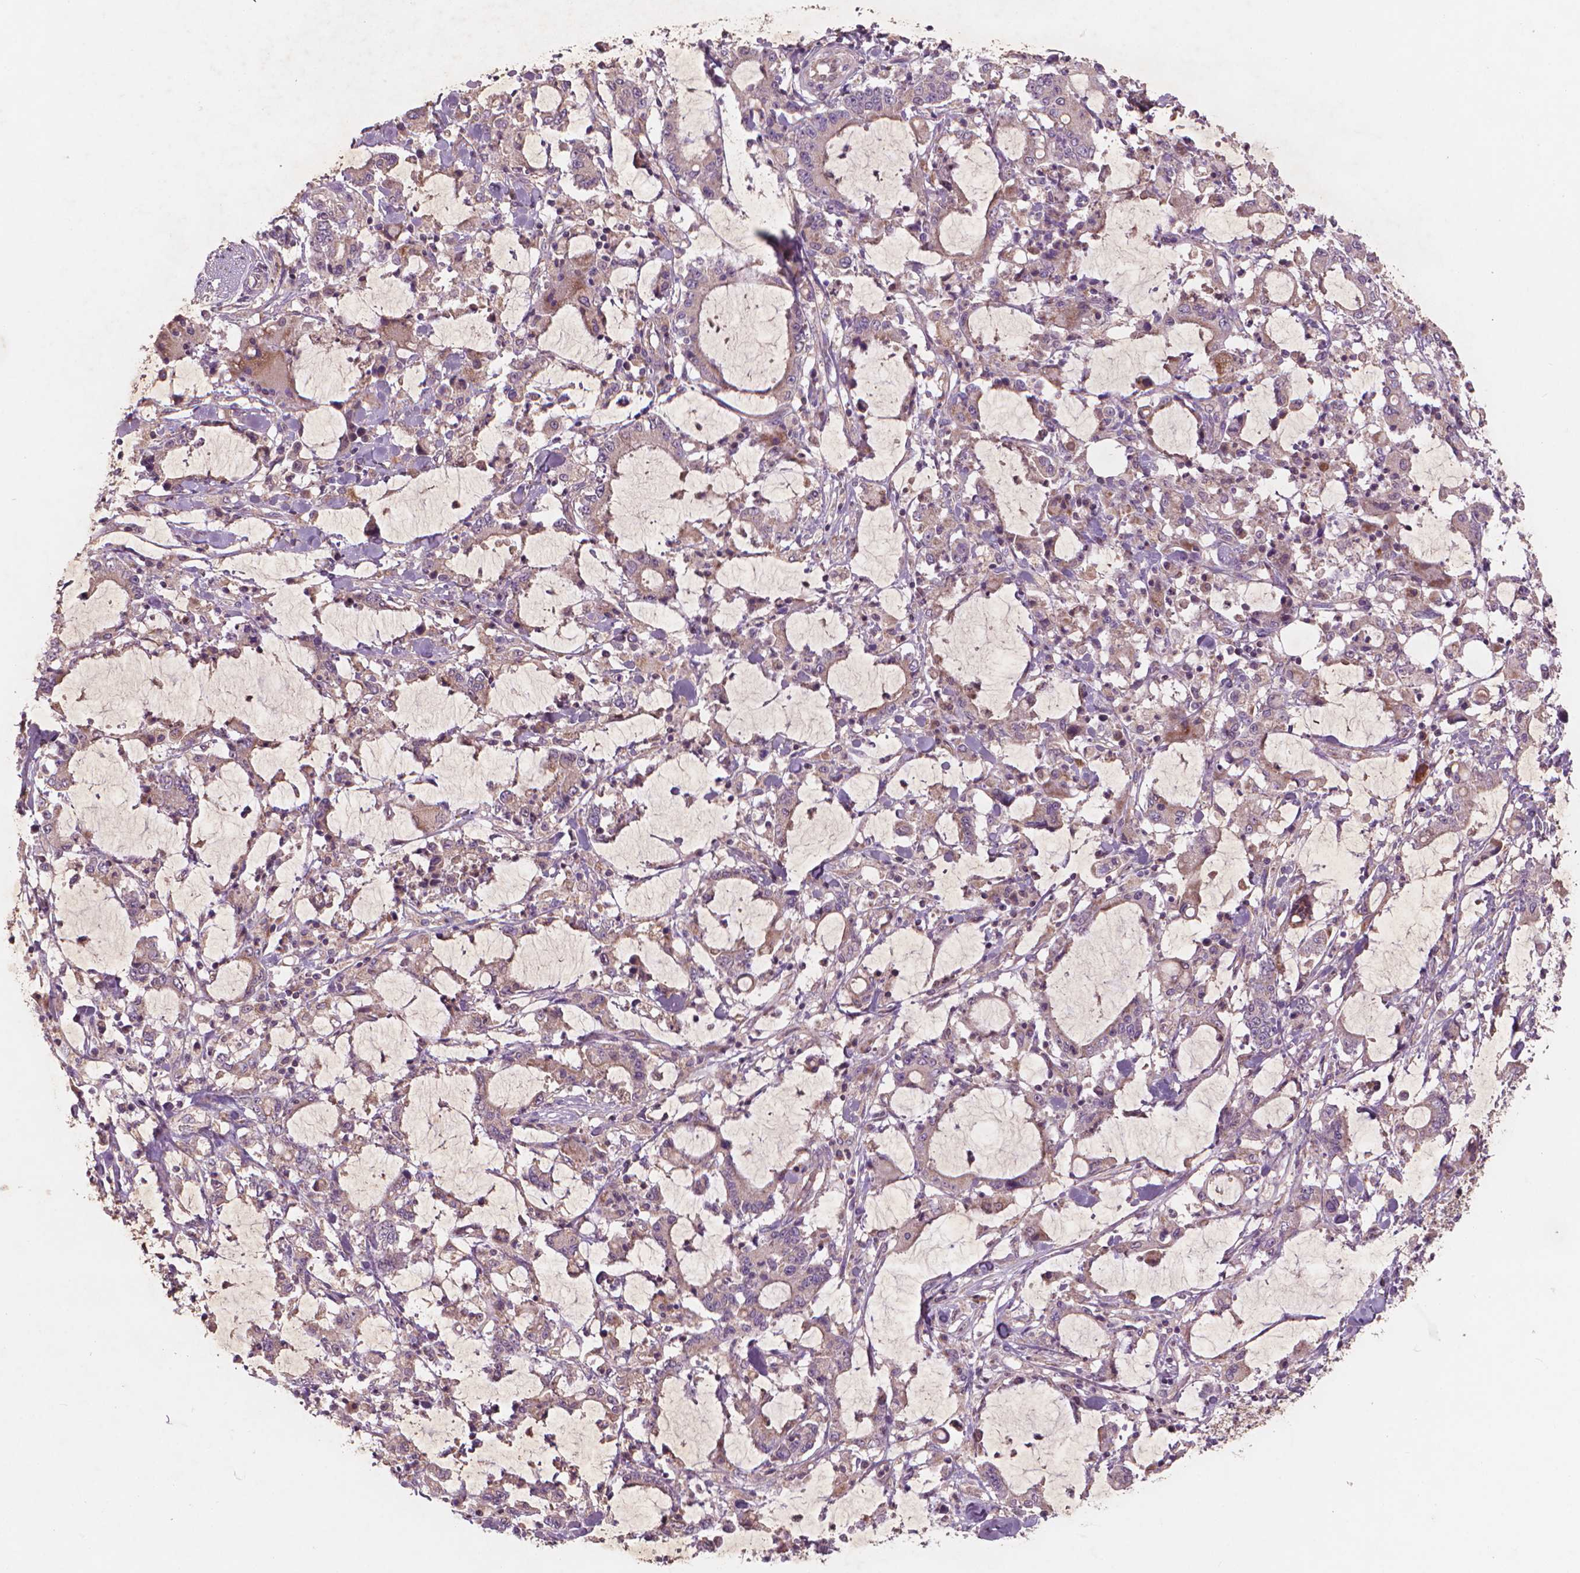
{"staining": {"intensity": "weak", "quantity": "<25%", "location": "cytoplasmic/membranous"}, "tissue": "stomach cancer", "cell_type": "Tumor cells", "image_type": "cancer", "snomed": [{"axis": "morphology", "description": "Adenocarcinoma, NOS"}, {"axis": "topography", "description": "Stomach, upper"}], "caption": "Image shows no significant protein positivity in tumor cells of stomach adenocarcinoma. (DAB (3,3'-diaminobenzidine) immunohistochemistry (IHC) visualized using brightfield microscopy, high magnification).", "gene": "NLRX1", "patient": {"sex": "male", "age": 68}}